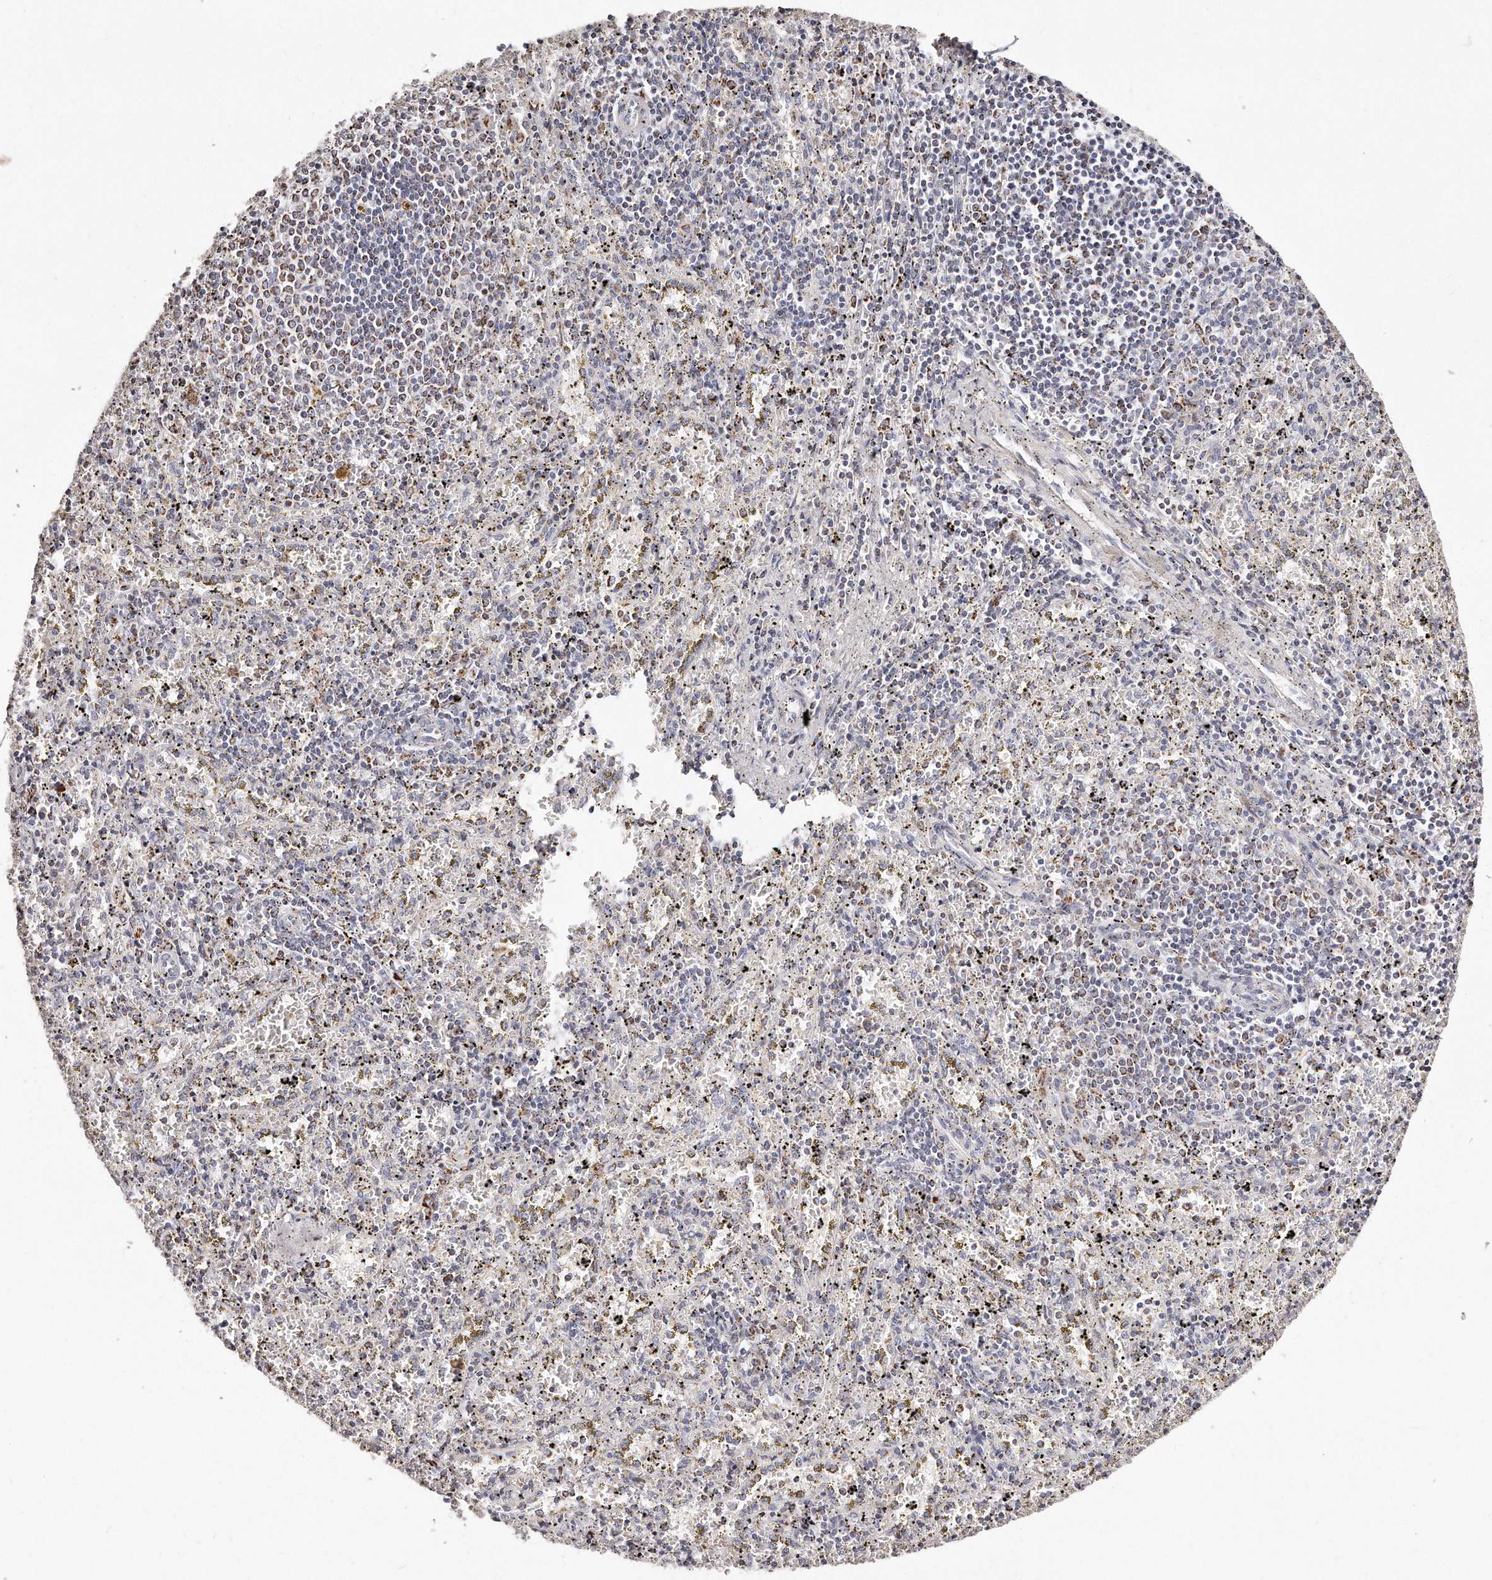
{"staining": {"intensity": "weak", "quantity": "25%-75%", "location": "cytoplasmic/membranous"}, "tissue": "spleen", "cell_type": "Cells in red pulp", "image_type": "normal", "snomed": [{"axis": "morphology", "description": "Normal tissue, NOS"}, {"axis": "topography", "description": "Spleen"}], "caption": "An immunohistochemistry image of unremarkable tissue is shown. Protein staining in brown labels weak cytoplasmic/membranous positivity in spleen within cells in red pulp. (DAB (3,3'-diaminobenzidine) IHC with brightfield microscopy, high magnification).", "gene": "RTKN", "patient": {"sex": "male", "age": 11}}